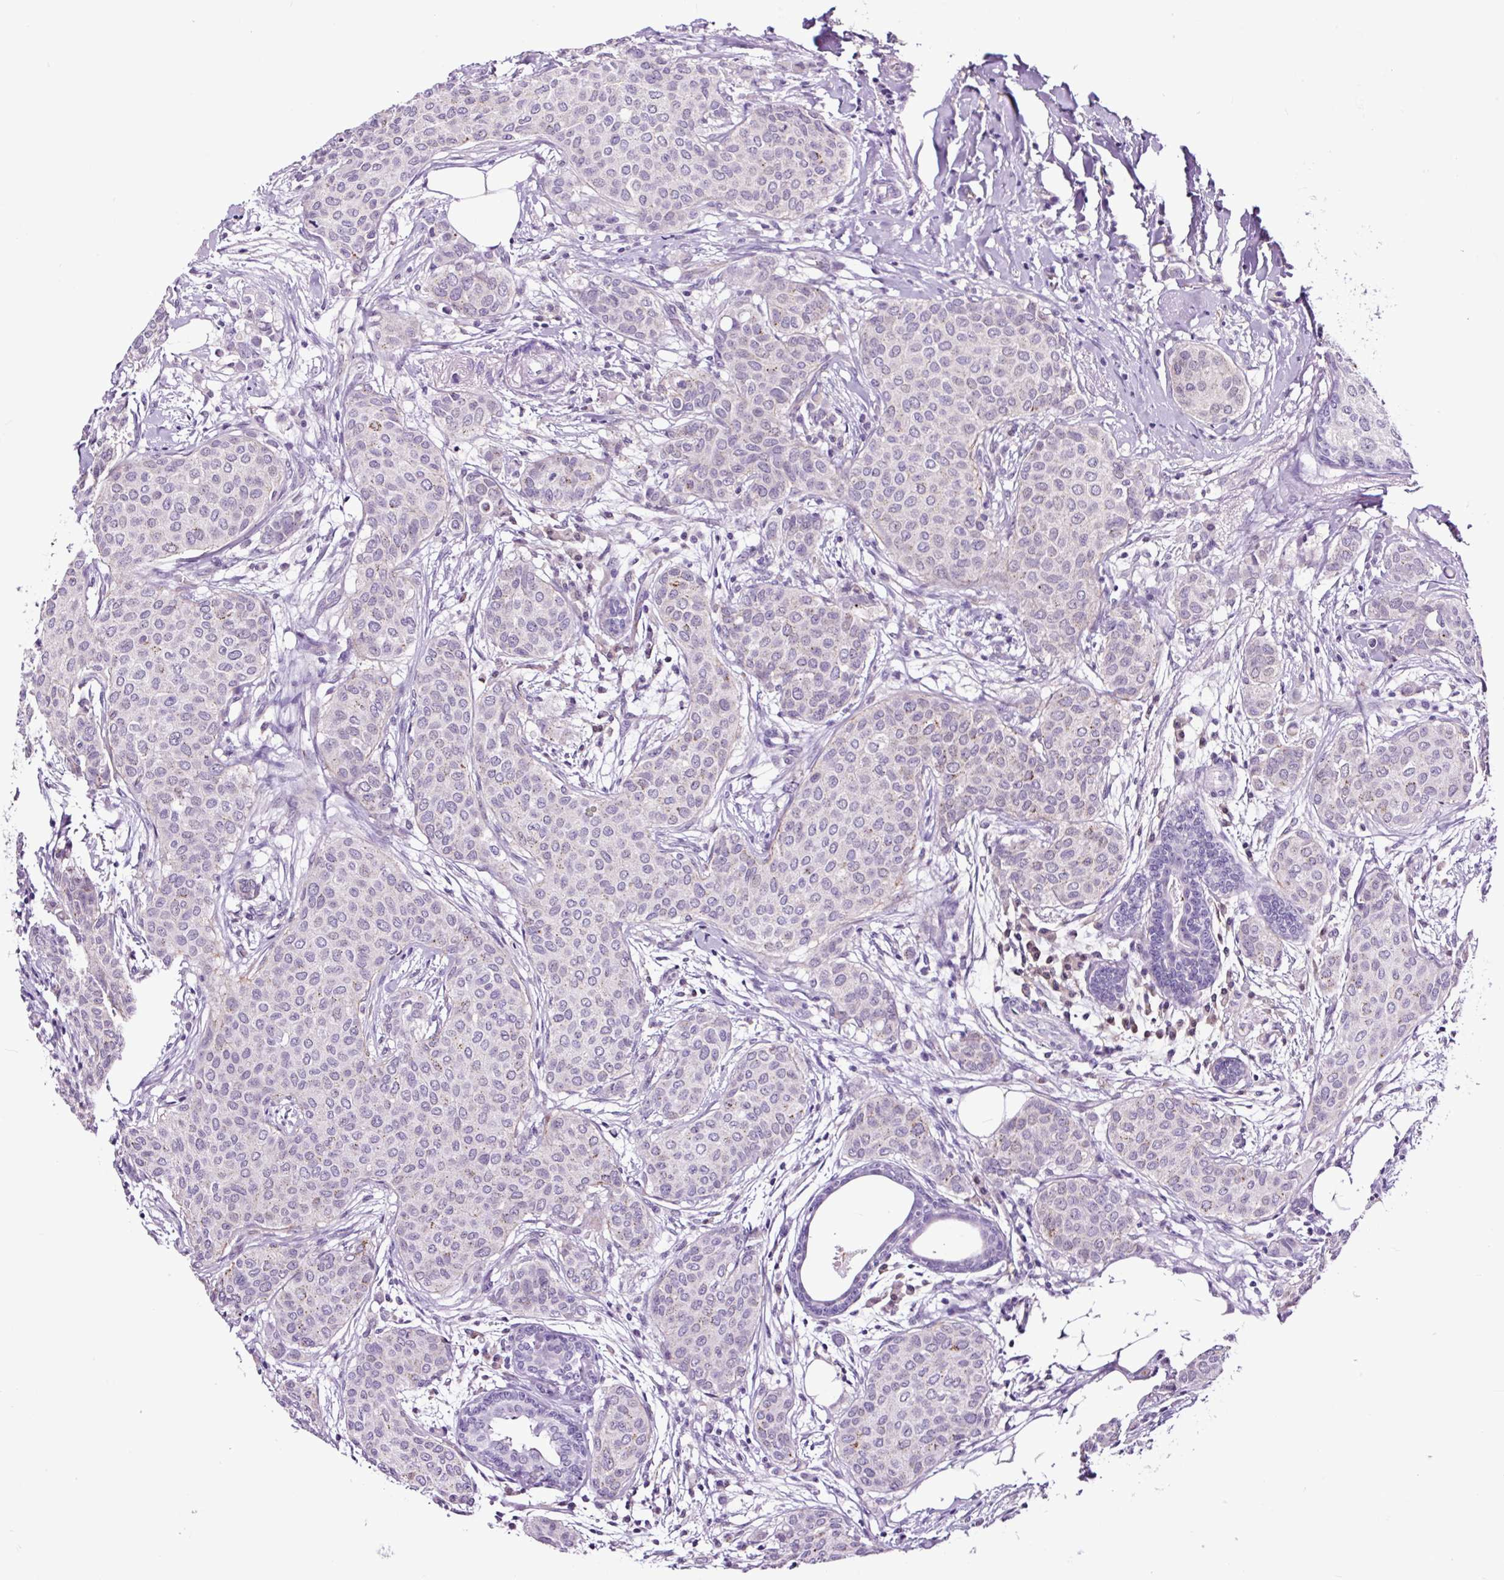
{"staining": {"intensity": "negative", "quantity": "none", "location": "none"}, "tissue": "breast cancer", "cell_type": "Tumor cells", "image_type": "cancer", "snomed": [{"axis": "morphology", "description": "Duct carcinoma"}, {"axis": "topography", "description": "Breast"}], "caption": "Protein analysis of infiltrating ductal carcinoma (breast) exhibits no significant staining in tumor cells.", "gene": "TAFA3", "patient": {"sex": "female", "age": 47}}